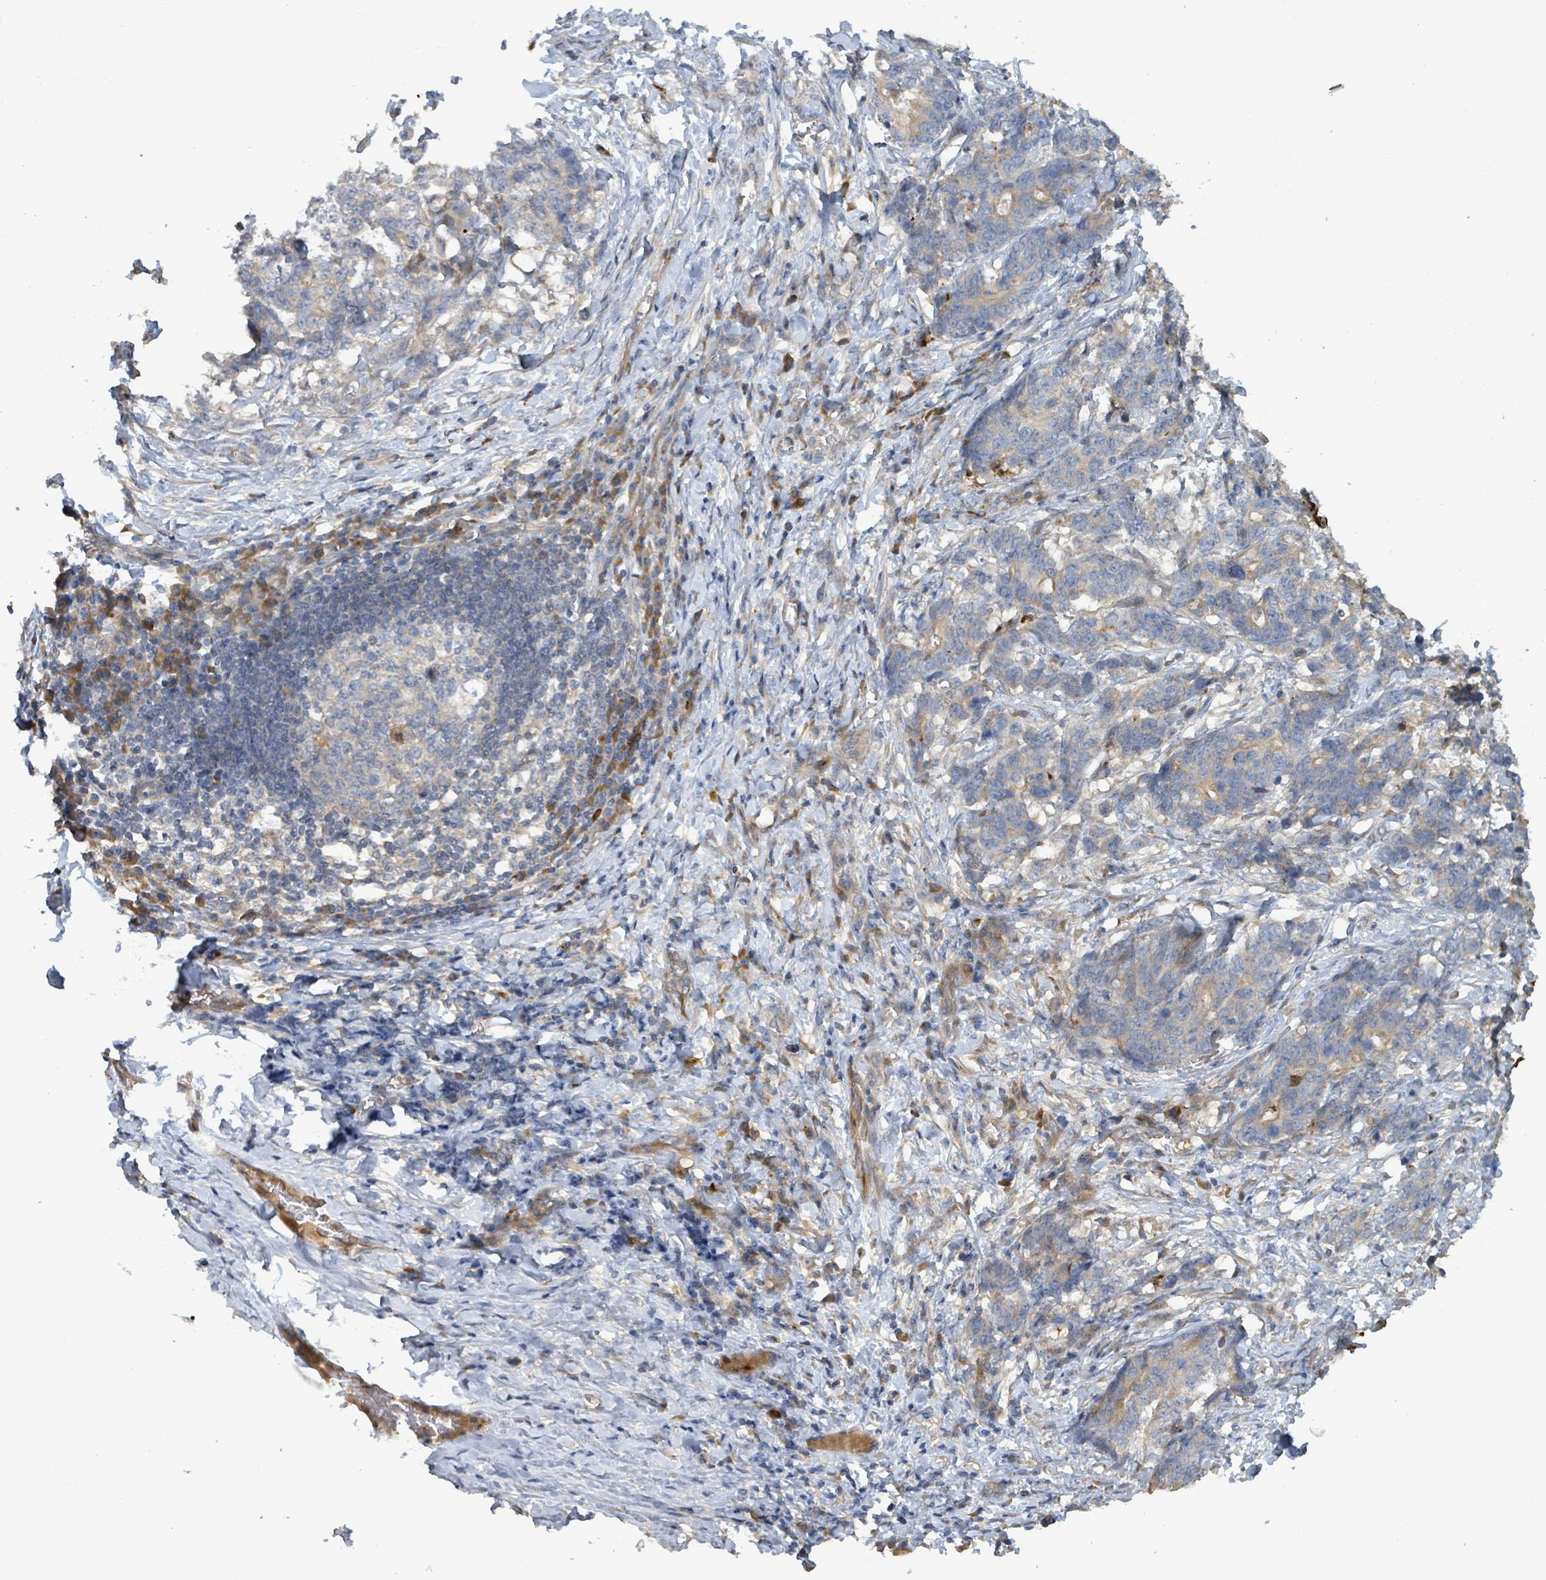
{"staining": {"intensity": "weak", "quantity": "<25%", "location": "cytoplasmic/membranous"}, "tissue": "stomach cancer", "cell_type": "Tumor cells", "image_type": "cancer", "snomed": [{"axis": "morphology", "description": "Normal tissue, NOS"}, {"axis": "morphology", "description": "Adenocarcinoma, NOS"}, {"axis": "topography", "description": "Stomach"}], "caption": "Image shows no protein staining in tumor cells of adenocarcinoma (stomach) tissue. (IHC, brightfield microscopy, high magnification).", "gene": "STARD4", "patient": {"sex": "female", "age": 64}}